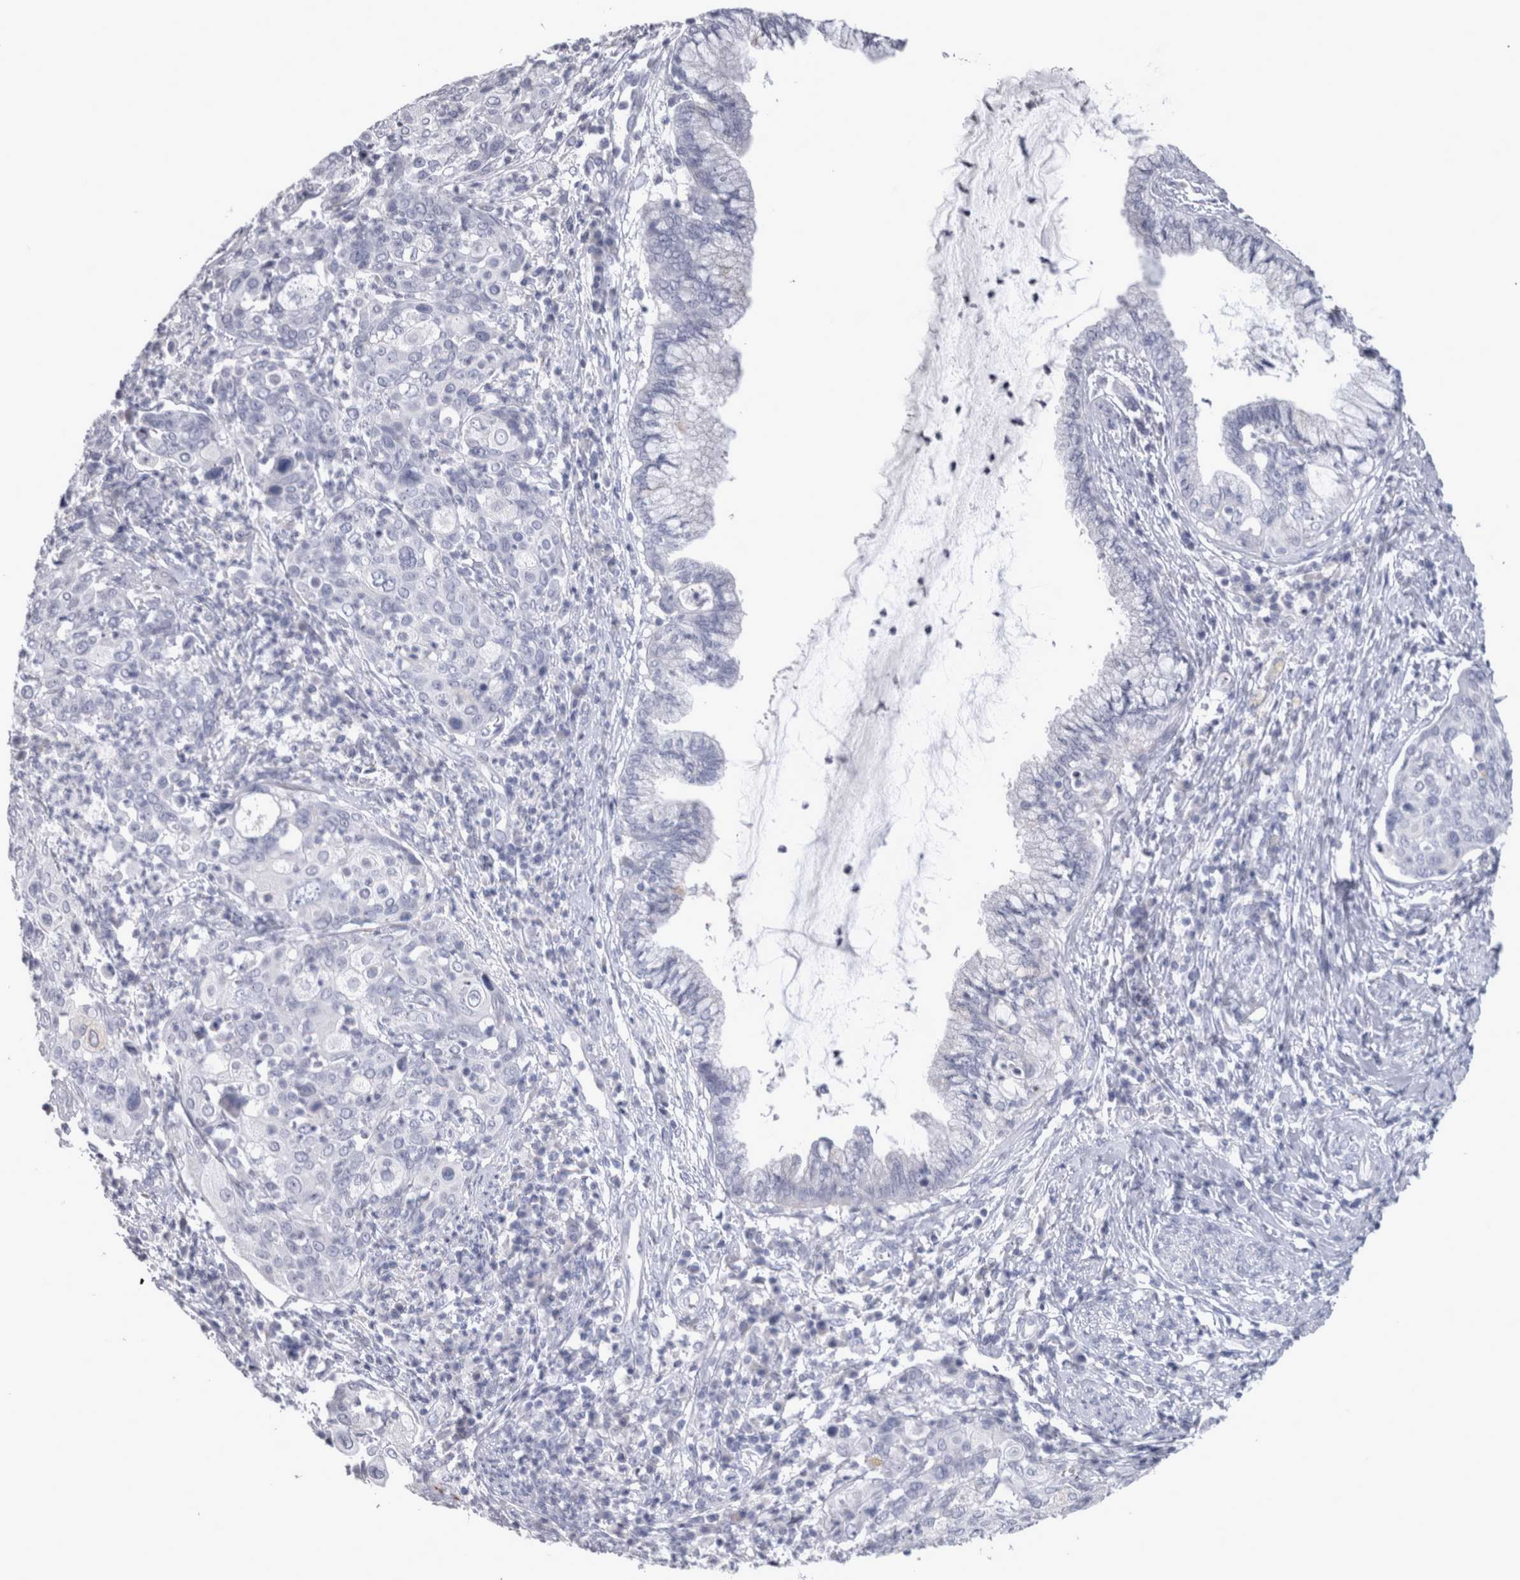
{"staining": {"intensity": "negative", "quantity": "none", "location": "none"}, "tissue": "cervical cancer", "cell_type": "Tumor cells", "image_type": "cancer", "snomed": [{"axis": "morphology", "description": "Squamous cell carcinoma, NOS"}, {"axis": "topography", "description": "Cervix"}], "caption": "This is a image of immunohistochemistry (IHC) staining of squamous cell carcinoma (cervical), which shows no positivity in tumor cells.", "gene": "MSMB", "patient": {"sex": "female", "age": 40}}